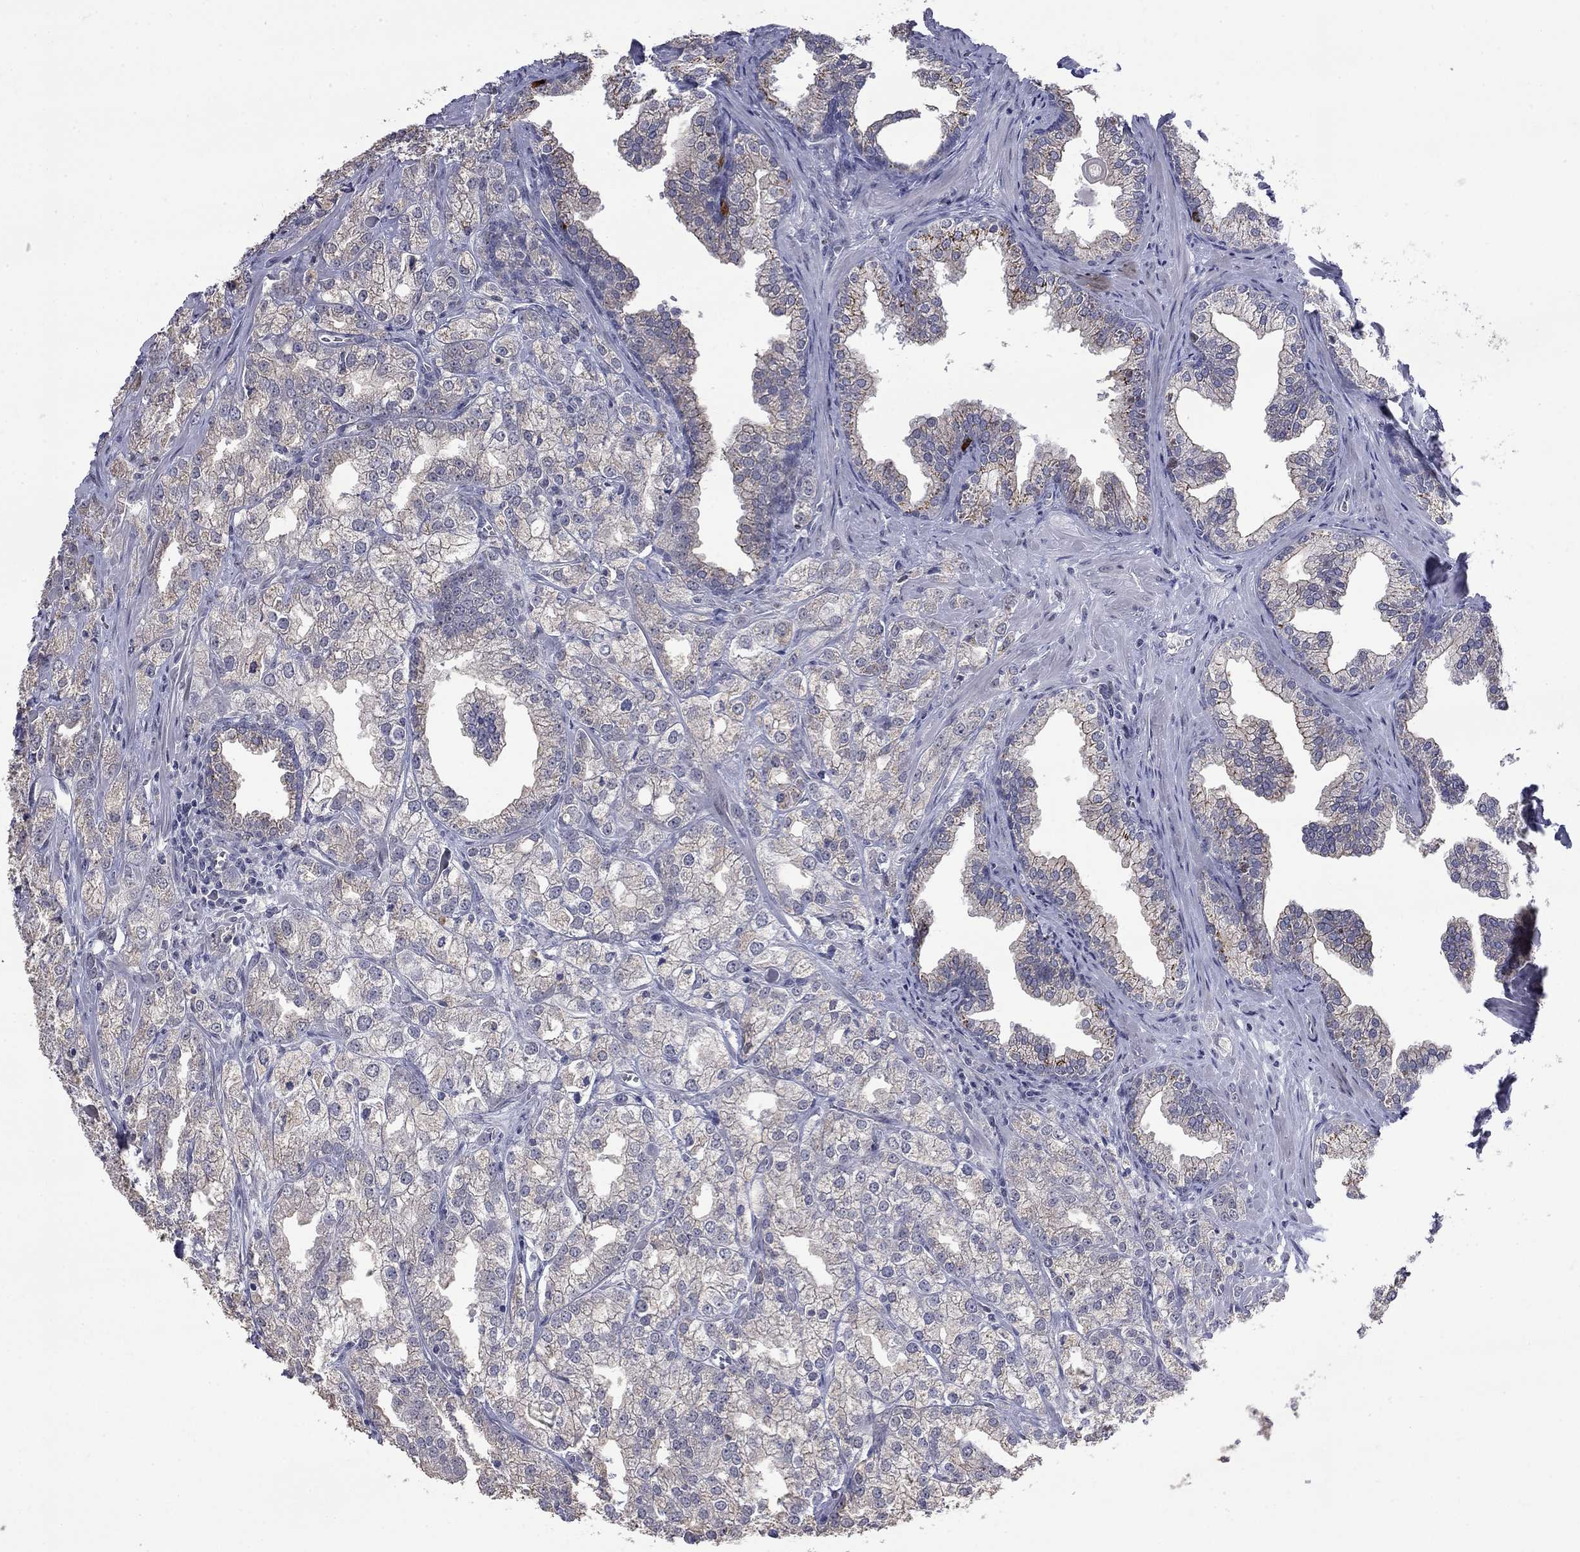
{"staining": {"intensity": "negative", "quantity": "none", "location": "none"}, "tissue": "prostate cancer", "cell_type": "Tumor cells", "image_type": "cancer", "snomed": [{"axis": "morphology", "description": "Adenocarcinoma, NOS"}, {"axis": "topography", "description": "Prostate"}], "caption": "Immunohistochemistry histopathology image of neoplastic tissue: human prostate adenocarcinoma stained with DAB shows no significant protein staining in tumor cells.", "gene": "HTR4", "patient": {"sex": "male", "age": 70}}